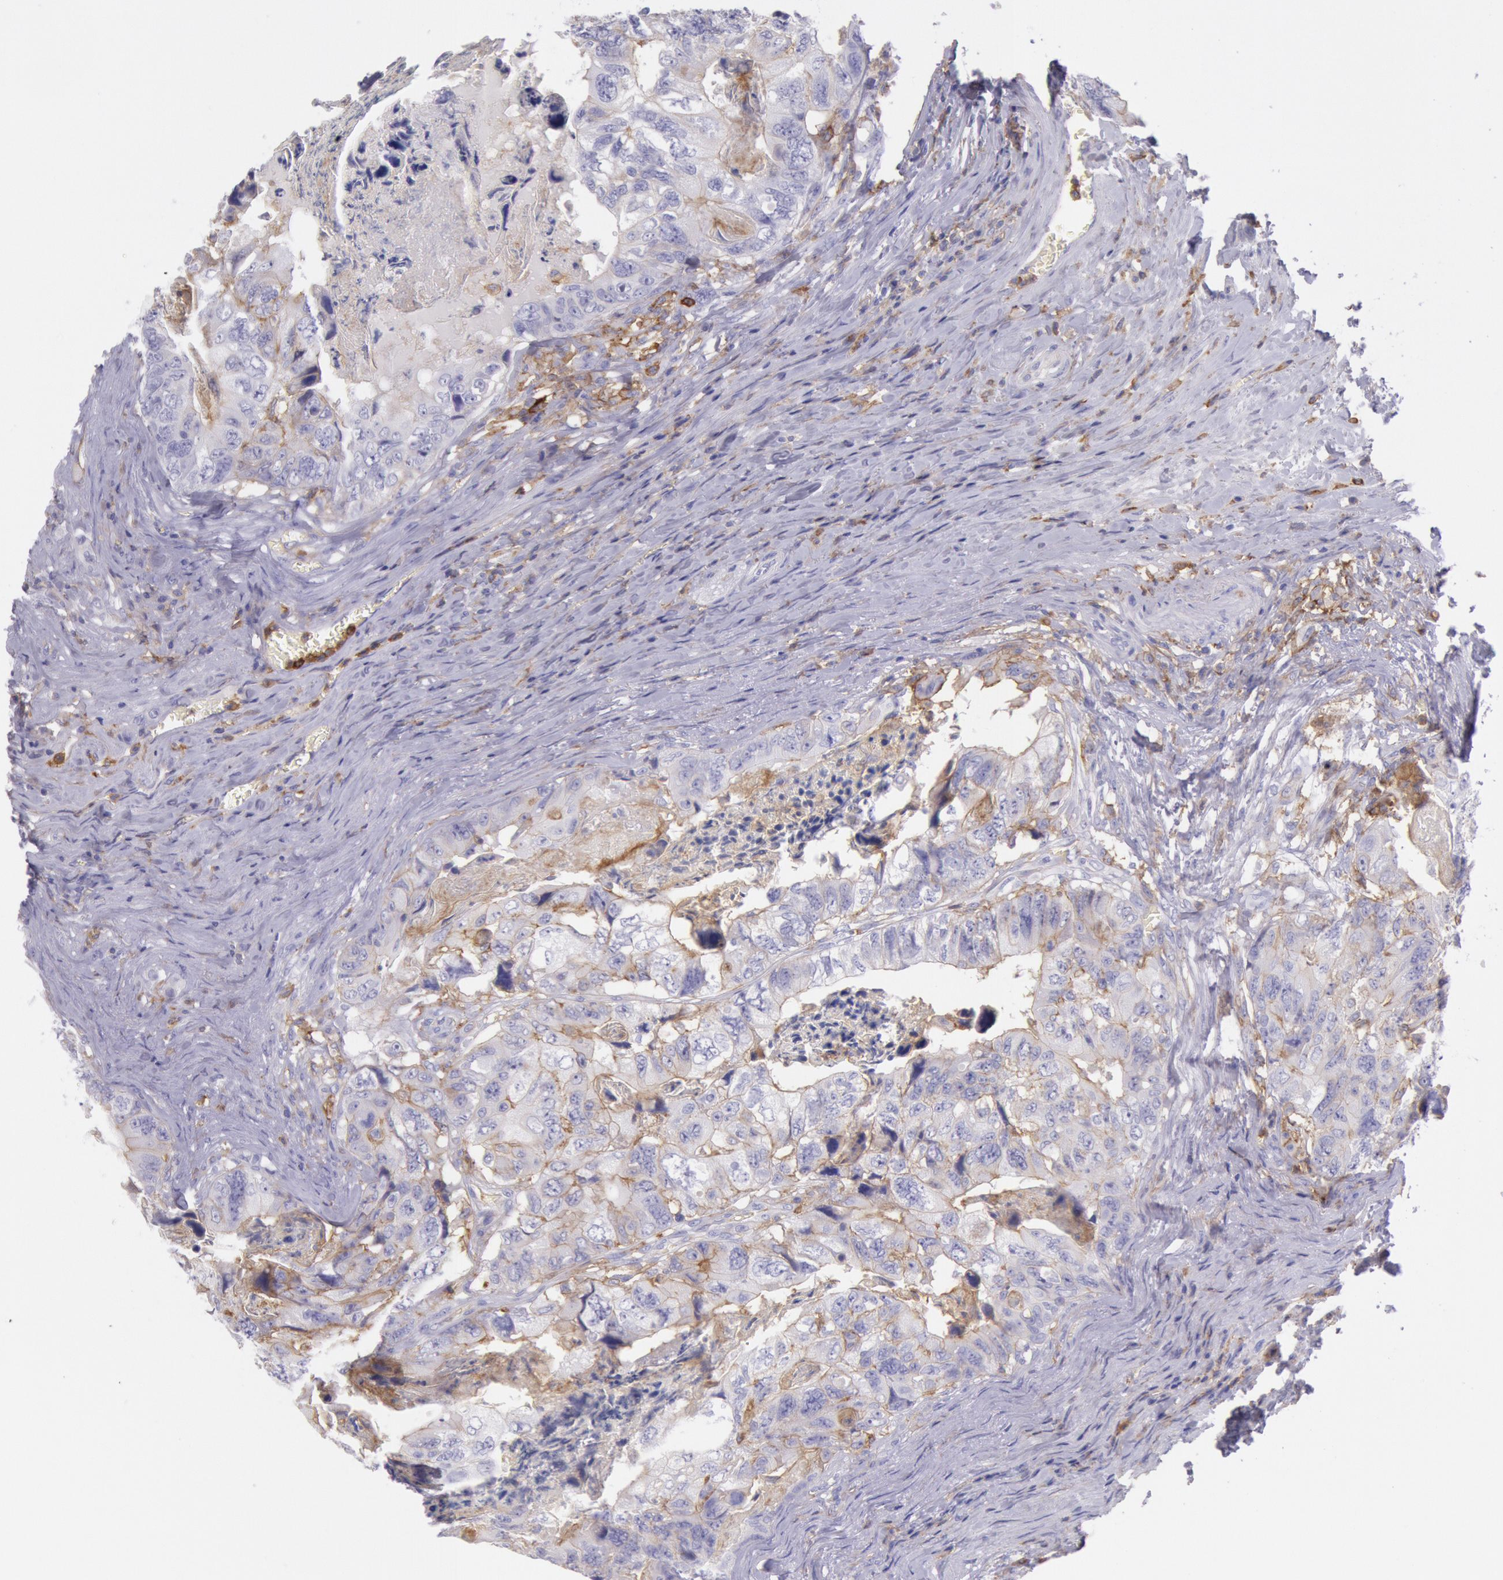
{"staining": {"intensity": "weak", "quantity": "<25%", "location": "cytoplasmic/membranous"}, "tissue": "colorectal cancer", "cell_type": "Tumor cells", "image_type": "cancer", "snomed": [{"axis": "morphology", "description": "Adenocarcinoma, NOS"}, {"axis": "topography", "description": "Rectum"}], "caption": "Tumor cells show no significant protein positivity in colorectal adenocarcinoma.", "gene": "LYN", "patient": {"sex": "female", "age": 82}}